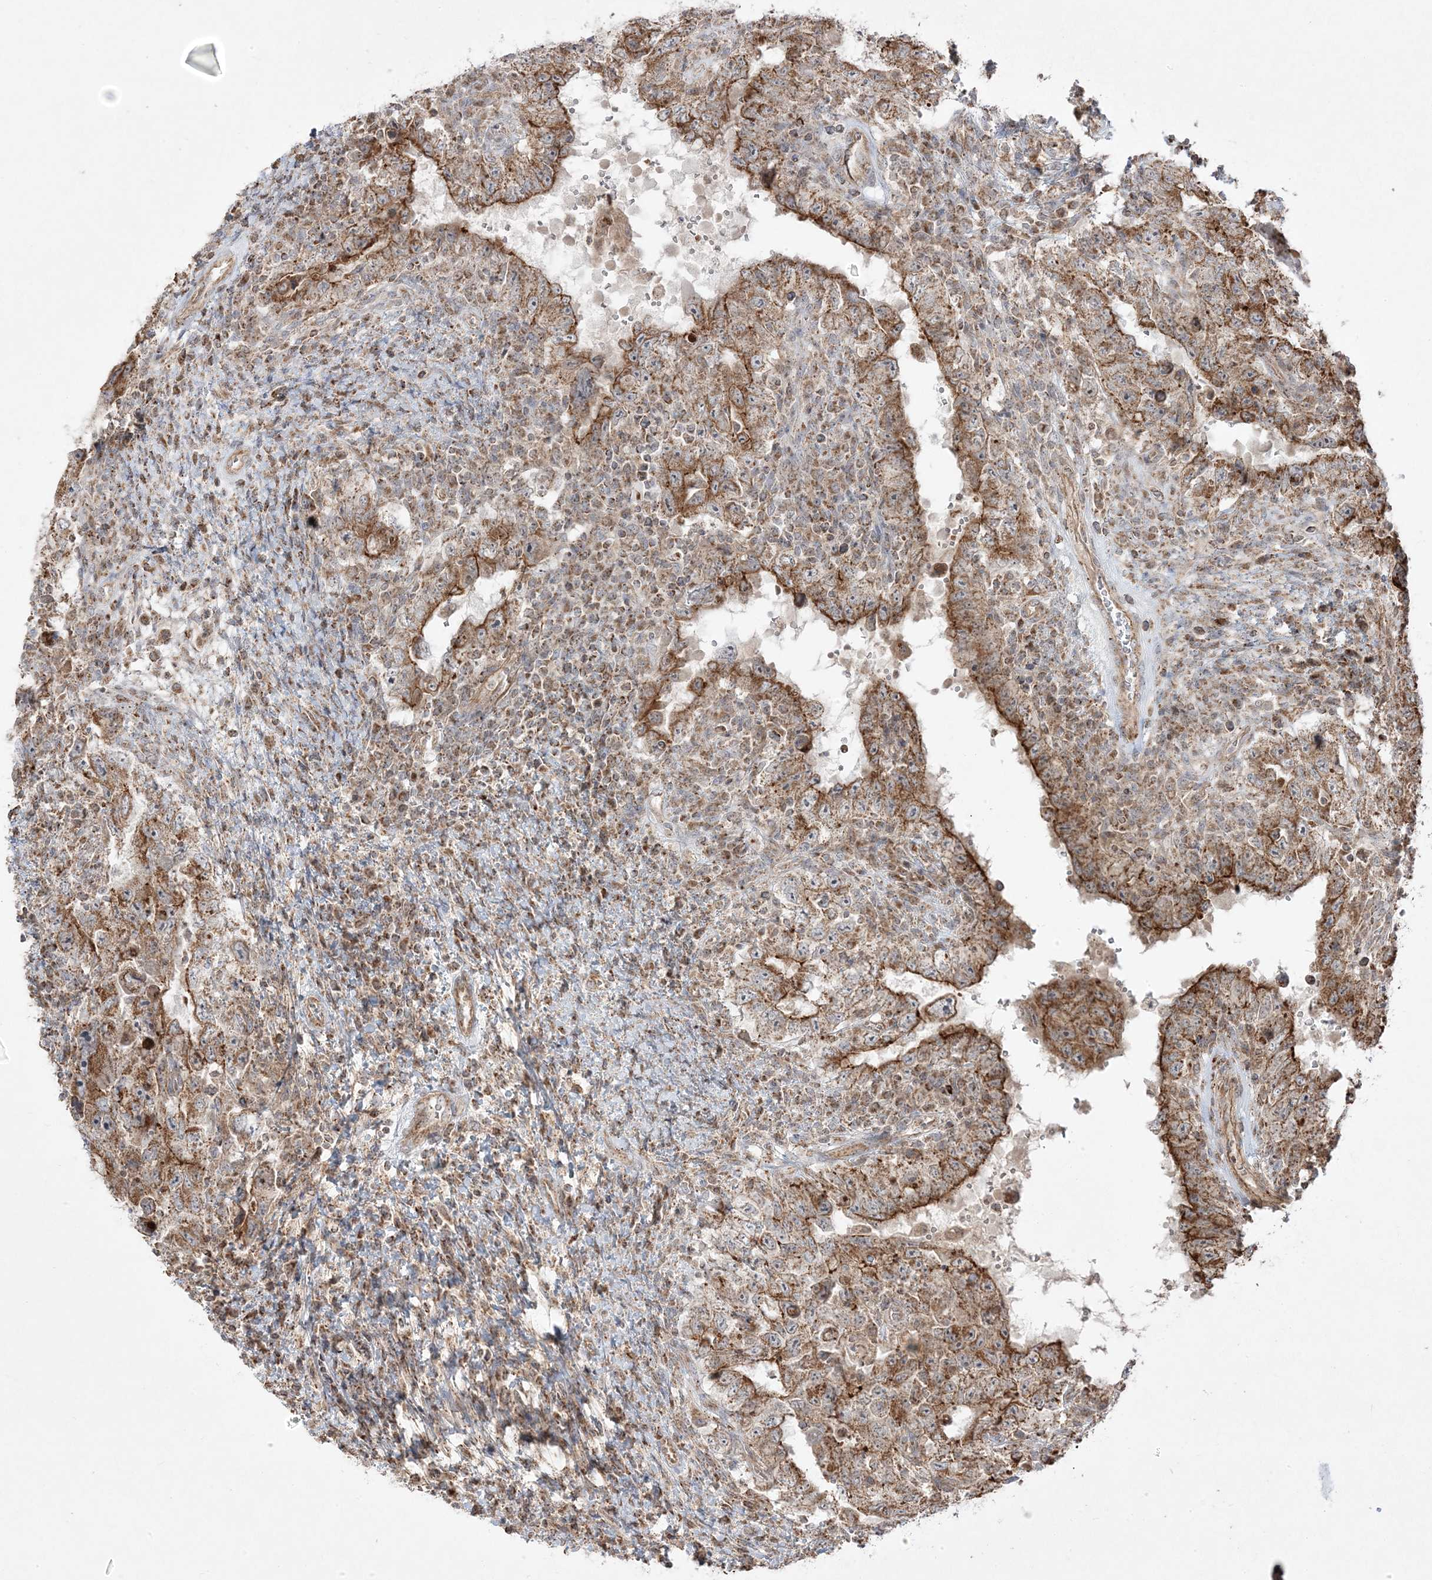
{"staining": {"intensity": "moderate", "quantity": ">75%", "location": "cytoplasmic/membranous"}, "tissue": "testis cancer", "cell_type": "Tumor cells", "image_type": "cancer", "snomed": [{"axis": "morphology", "description": "Carcinoma, Embryonal, NOS"}, {"axis": "topography", "description": "Testis"}], "caption": "Immunohistochemical staining of testis cancer (embryonal carcinoma) displays medium levels of moderate cytoplasmic/membranous expression in about >75% of tumor cells. (Stains: DAB (3,3'-diaminobenzidine) in brown, nuclei in blue, Microscopy: brightfield microscopy at high magnification).", "gene": "CLUAP1", "patient": {"sex": "male", "age": 26}}